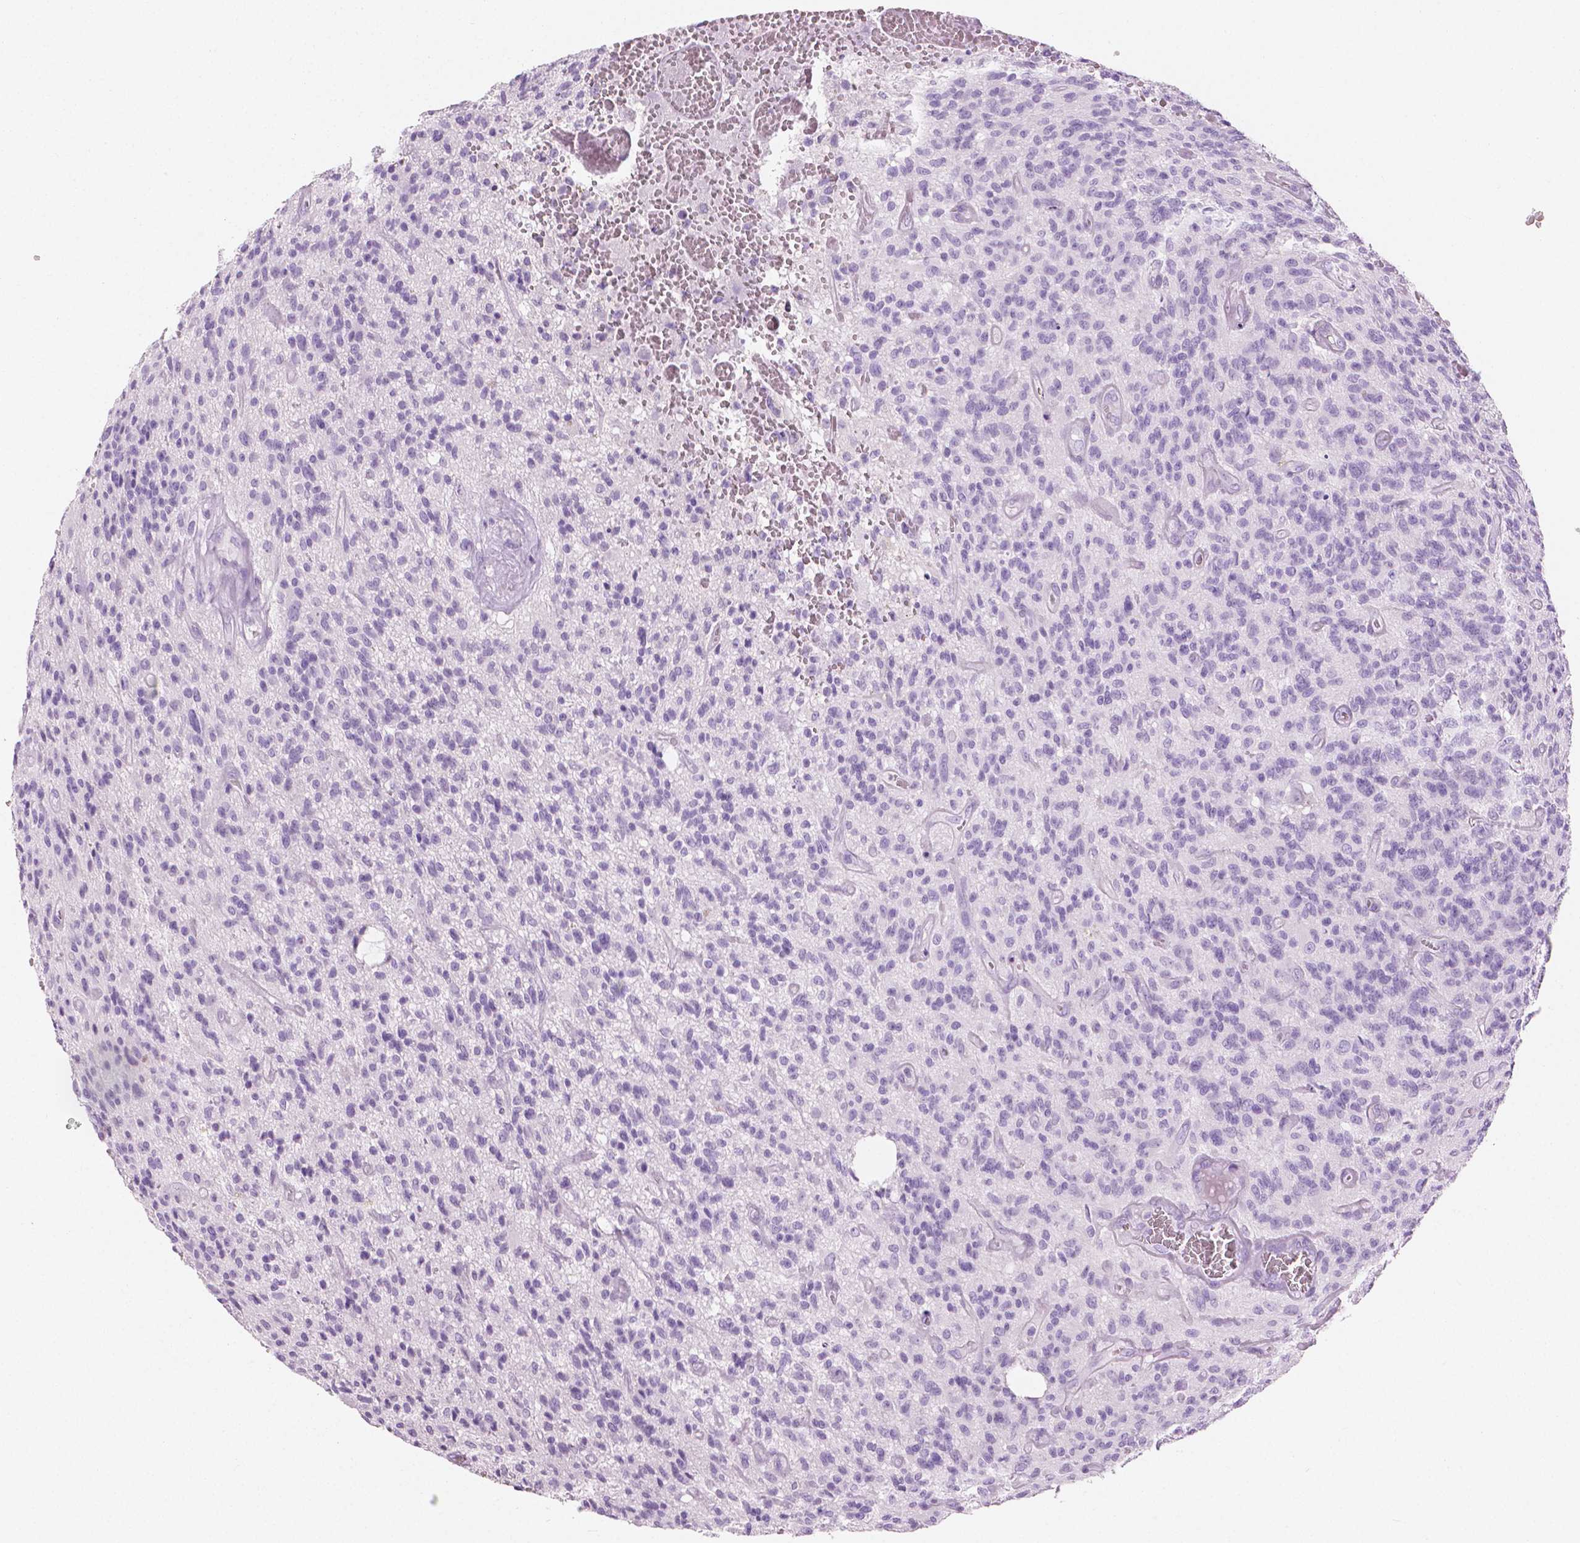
{"staining": {"intensity": "negative", "quantity": "none", "location": "none"}, "tissue": "glioma", "cell_type": "Tumor cells", "image_type": "cancer", "snomed": [{"axis": "morphology", "description": "Glioma, malignant, High grade"}, {"axis": "topography", "description": "Brain"}], "caption": "Immunohistochemical staining of glioma displays no significant expression in tumor cells. (DAB (3,3'-diaminobenzidine) immunohistochemistry visualized using brightfield microscopy, high magnification).", "gene": "PLIN4", "patient": {"sex": "male", "age": 76}}